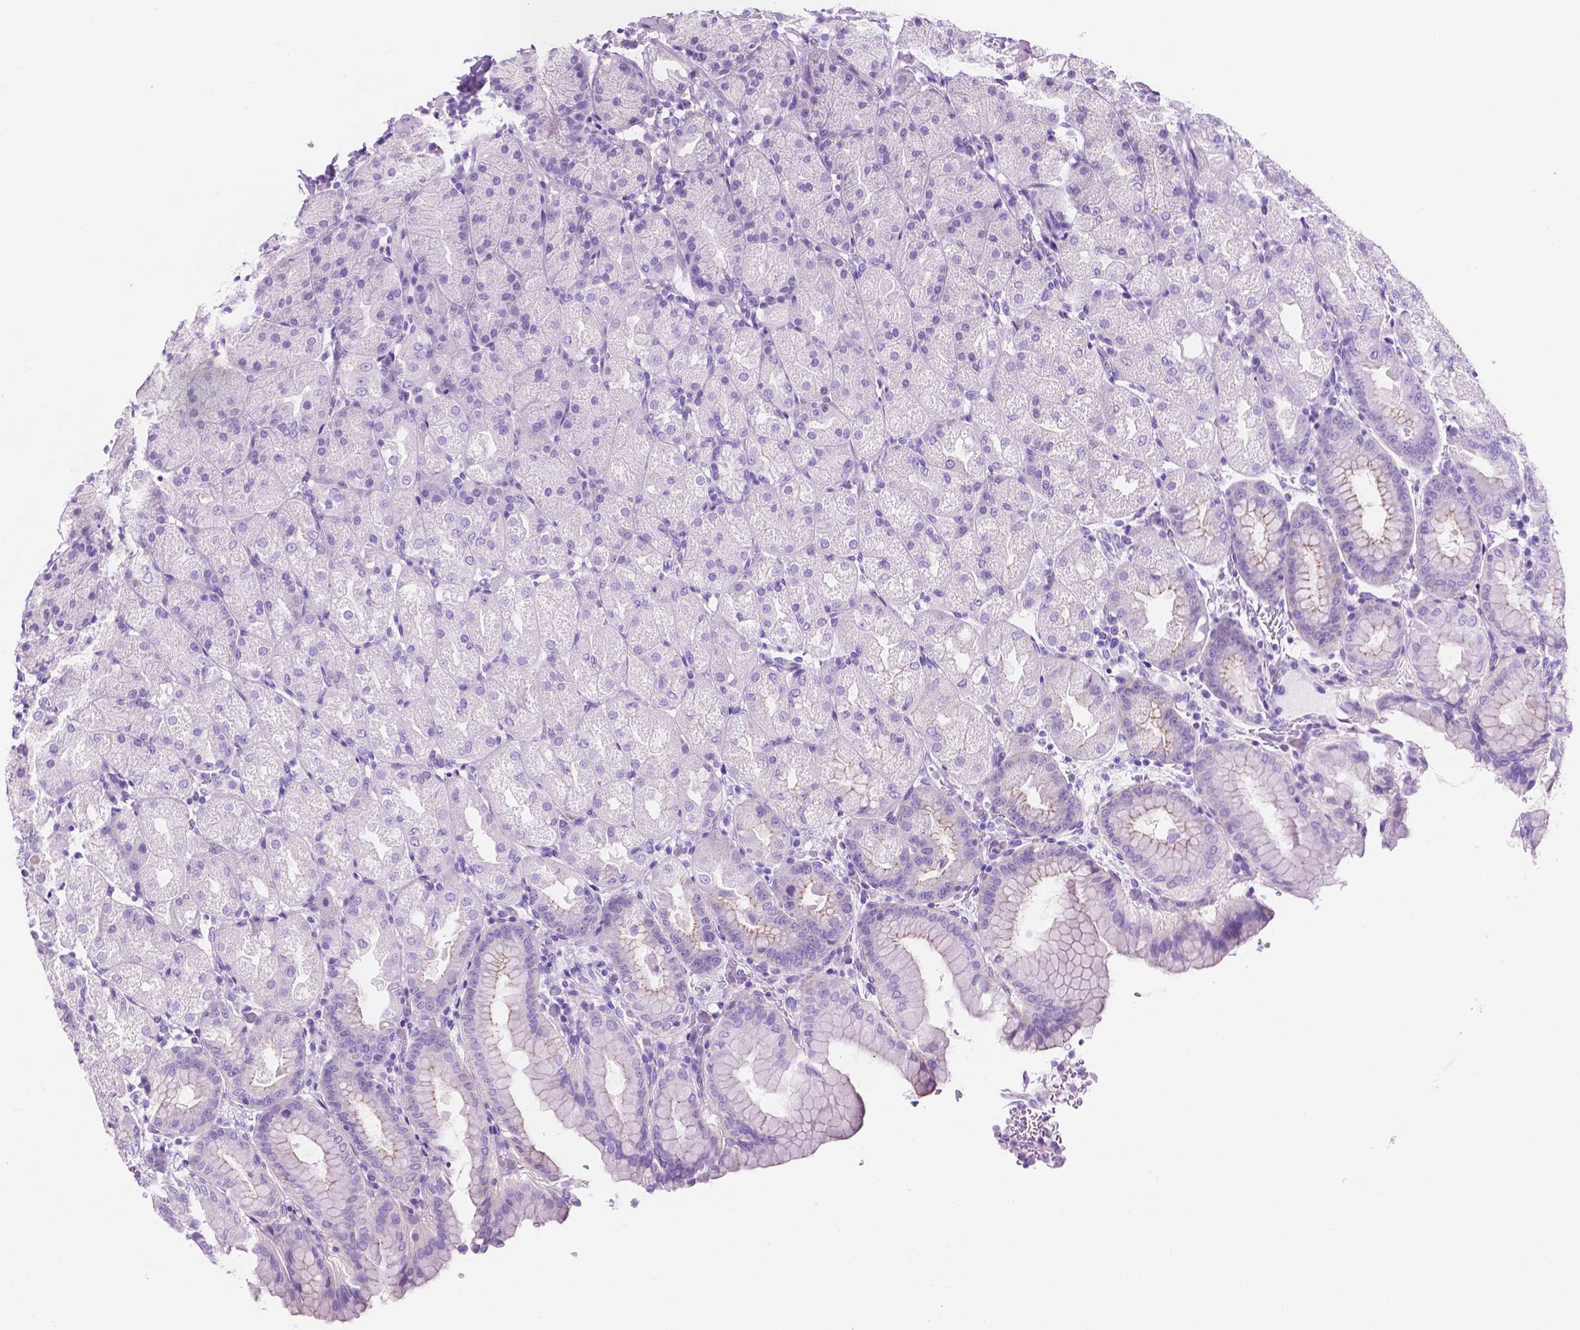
{"staining": {"intensity": "weak", "quantity": "<25%", "location": "cytoplasmic/membranous"}, "tissue": "stomach", "cell_type": "Glandular cells", "image_type": "normal", "snomed": [{"axis": "morphology", "description": "Normal tissue, NOS"}, {"axis": "topography", "description": "Stomach, upper"}, {"axis": "topography", "description": "Stomach"}, {"axis": "topography", "description": "Stomach, lower"}], "caption": "Immunohistochemistry photomicrograph of normal stomach: human stomach stained with DAB exhibits no significant protein expression in glandular cells. Brightfield microscopy of immunohistochemistry stained with DAB (3,3'-diaminobenzidine) (brown) and hematoxylin (blue), captured at high magnification.", "gene": "IGFN1", "patient": {"sex": "male", "age": 62}}